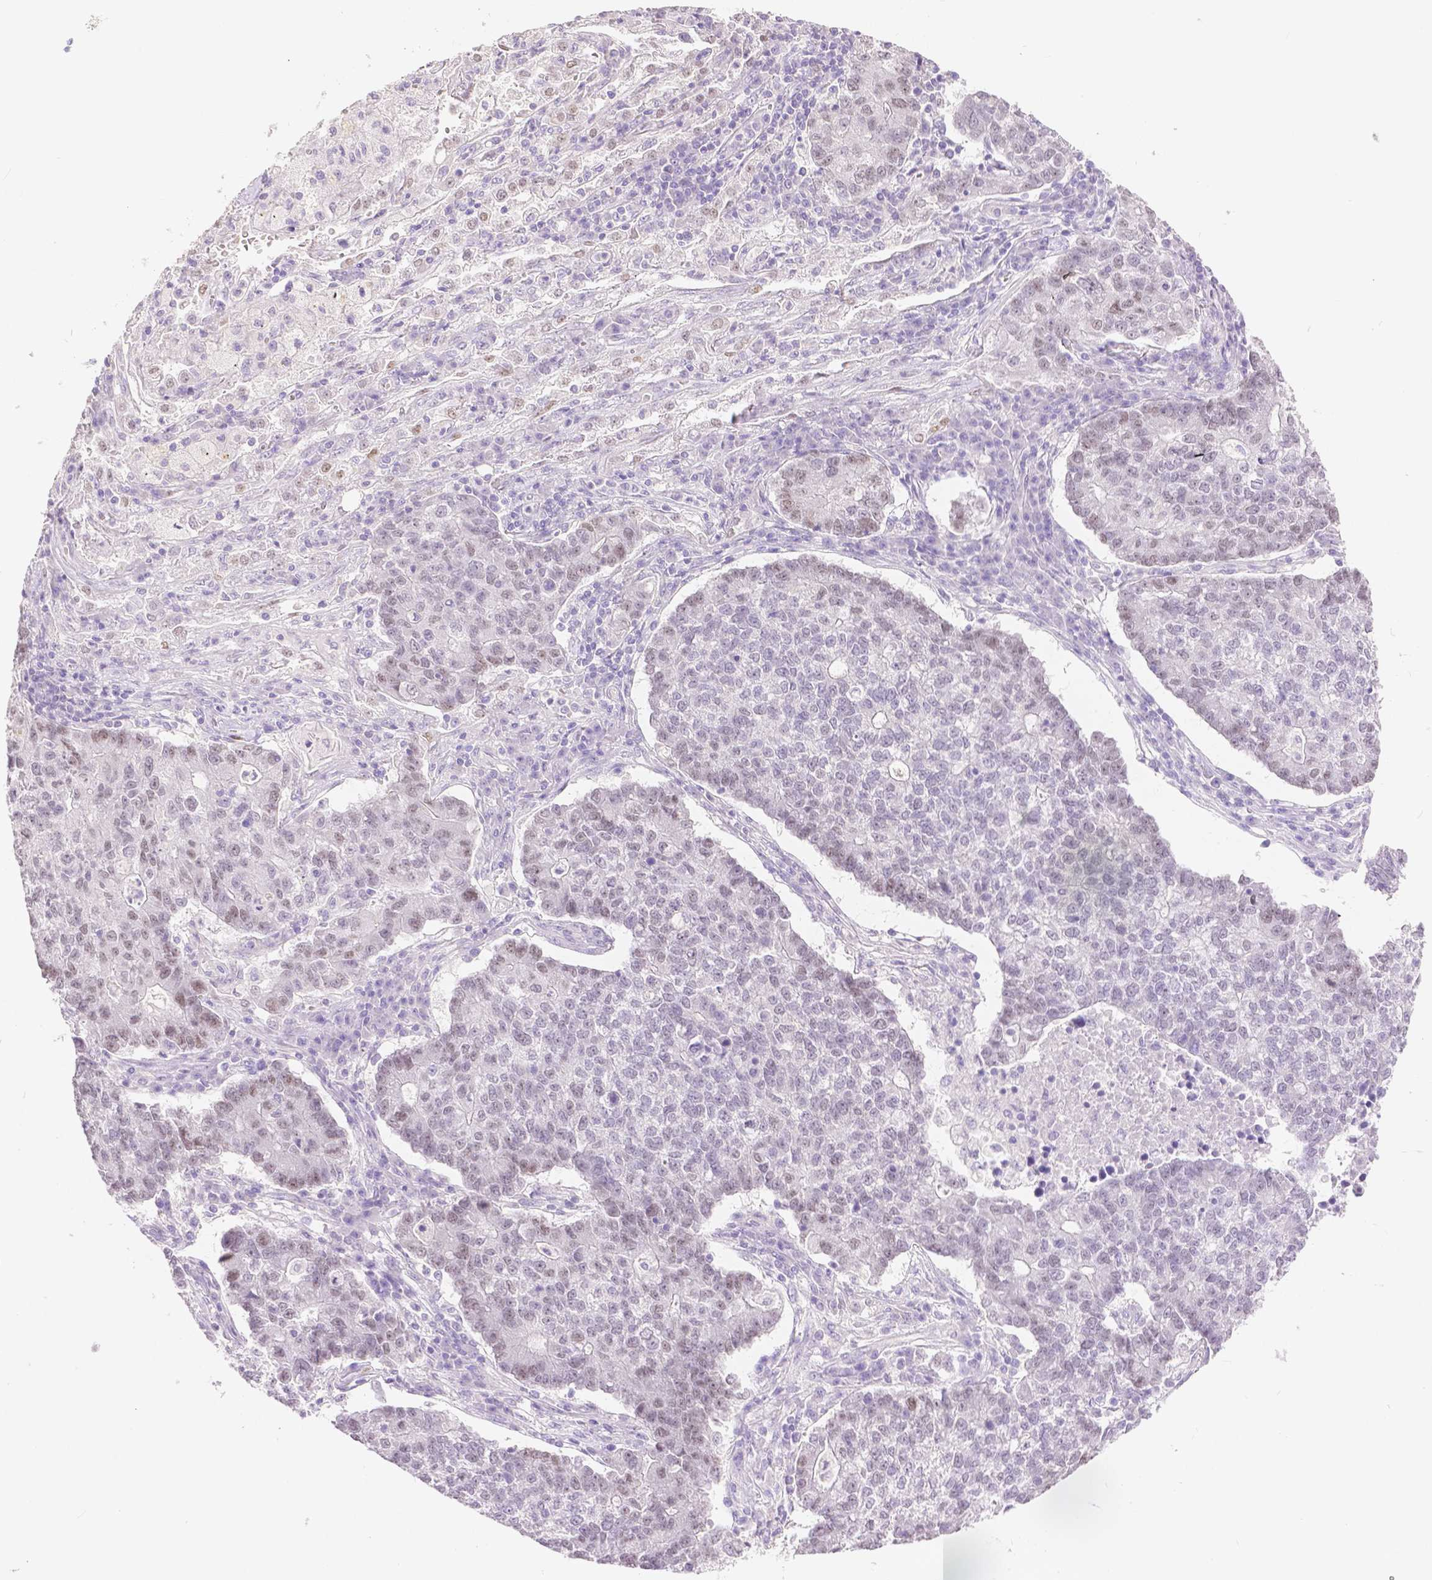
{"staining": {"intensity": "weak", "quantity": "<25%", "location": "nuclear"}, "tissue": "lung cancer", "cell_type": "Tumor cells", "image_type": "cancer", "snomed": [{"axis": "morphology", "description": "Adenocarcinoma, NOS"}, {"axis": "topography", "description": "Lung"}], "caption": "IHC of lung adenocarcinoma displays no staining in tumor cells.", "gene": "HNF1B", "patient": {"sex": "male", "age": 57}}